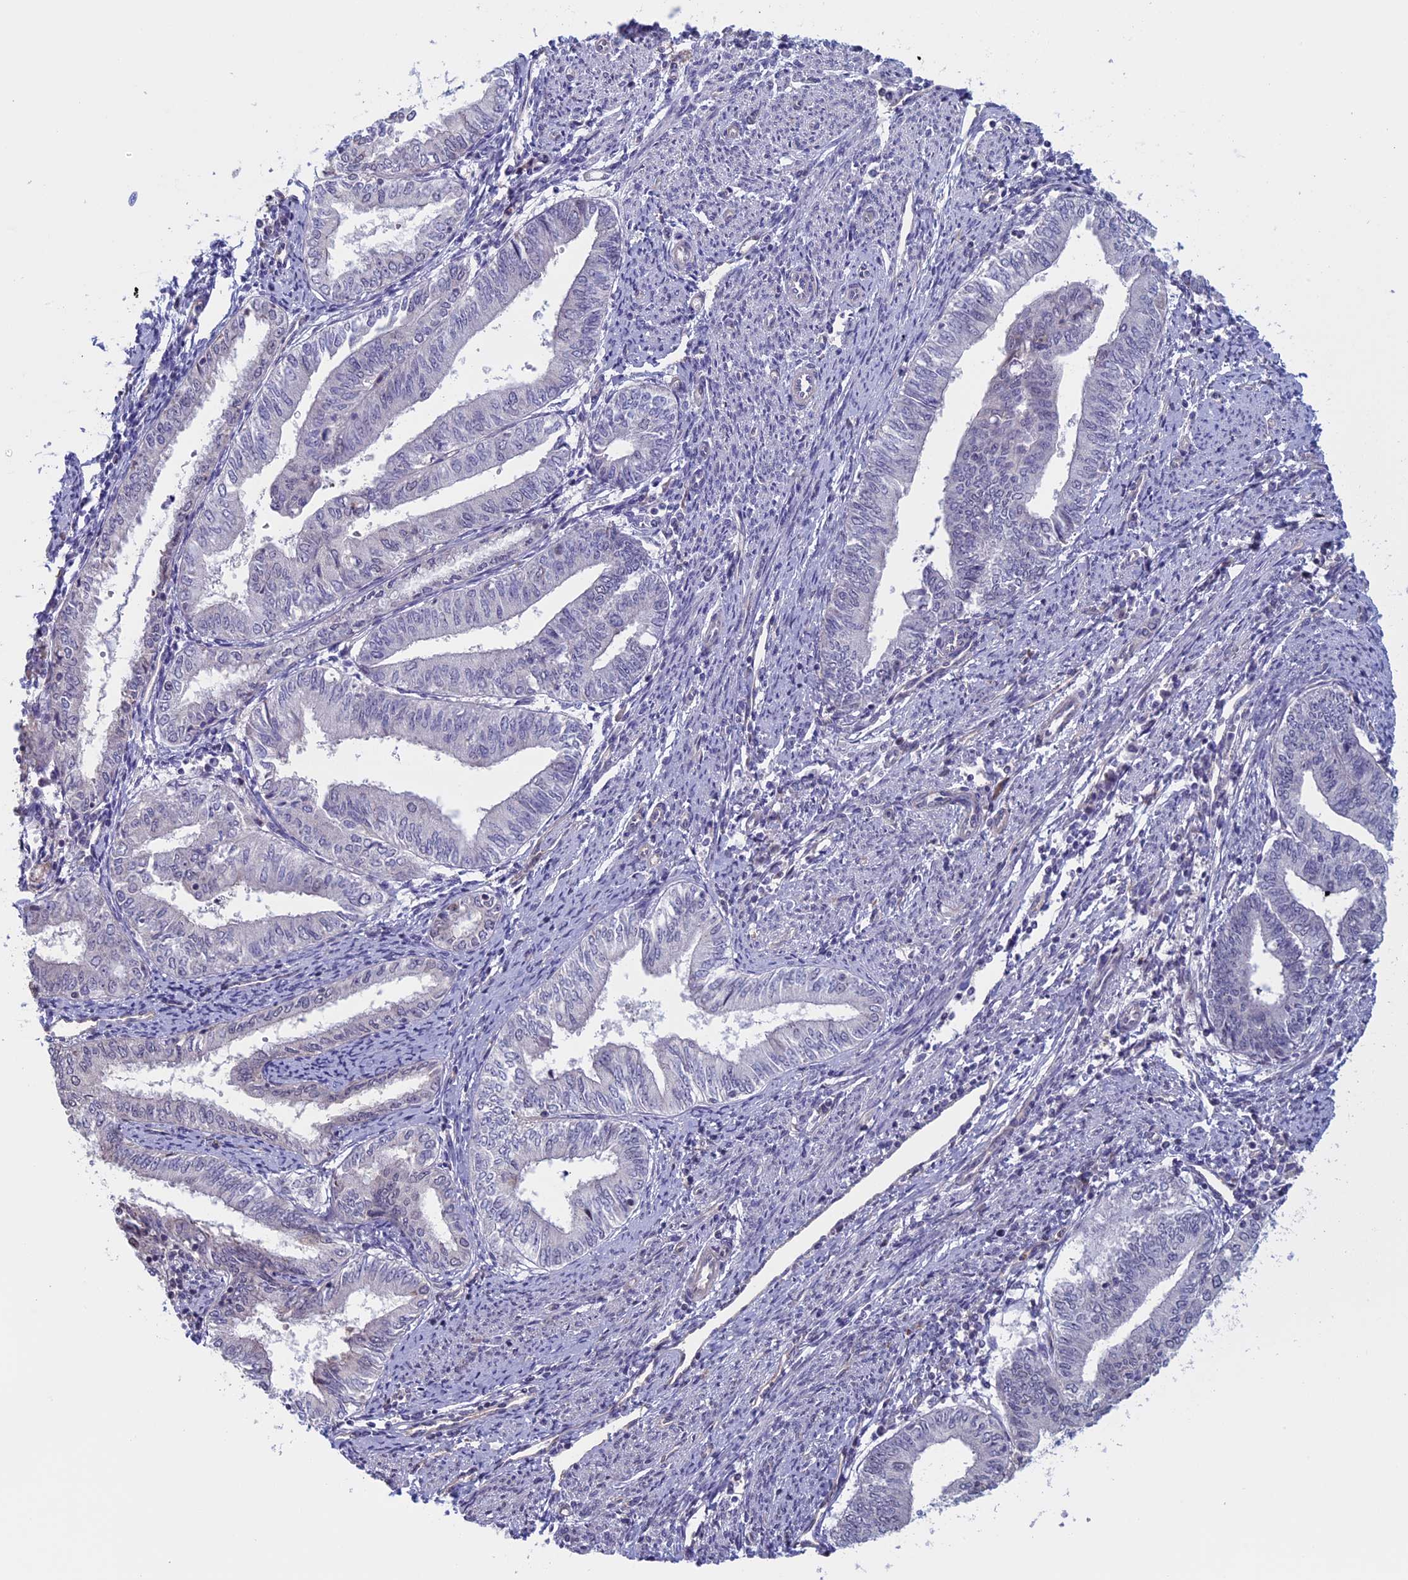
{"staining": {"intensity": "negative", "quantity": "none", "location": "none"}, "tissue": "endometrial cancer", "cell_type": "Tumor cells", "image_type": "cancer", "snomed": [{"axis": "morphology", "description": "Adenocarcinoma, NOS"}, {"axis": "topography", "description": "Endometrium"}], "caption": "Immunohistochemical staining of endometrial cancer (adenocarcinoma) demonstrates no significant positivity in tumor cells.", "gene": "SLC1A6", "patient": {"sex": "female", "age": 66}}